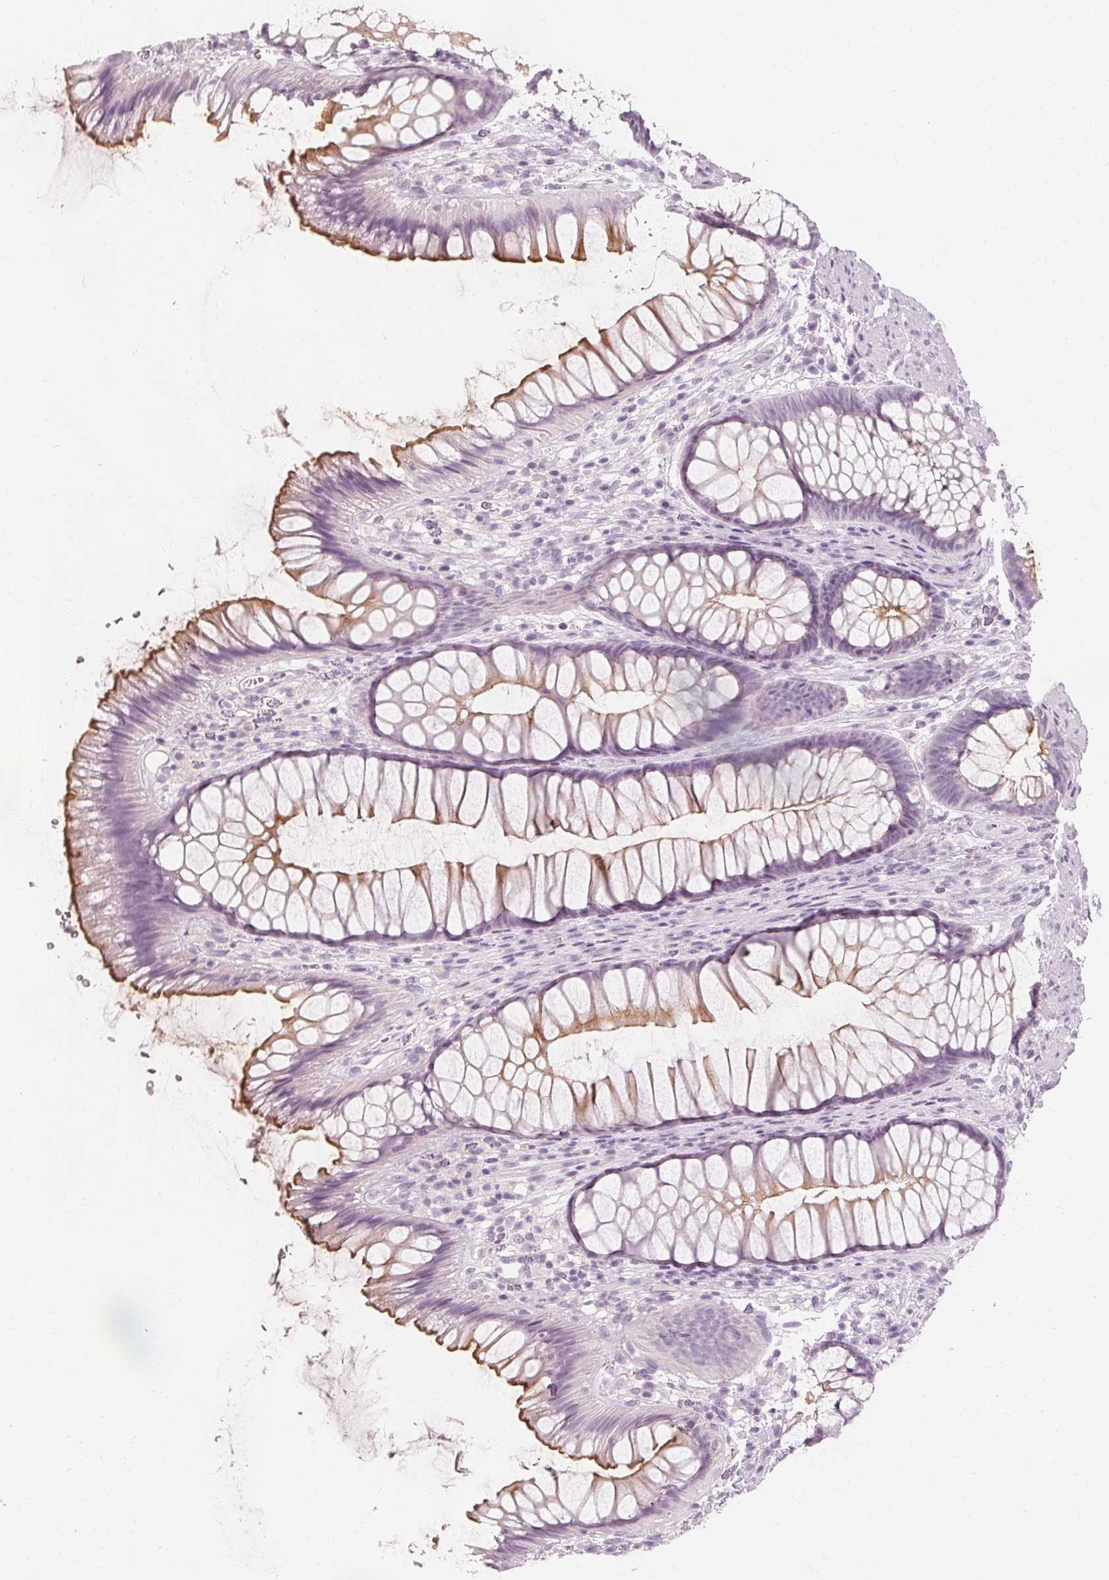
{"staining": {"intensity": "moderate", "quantity": ">75%", "location": "cytoplasmic/membranous"}, "tissue": "rectum", "cell_type": "Glandular cells", "image_type": "normal", "snomed": [{"axis": "morphology", "description": "Normal tissue, NOS"}, {"axis": "topography", "description": "Rectum"}], "caption": "Brown immunohistochemical staining in unremarkable human rectum shows moderate cytoplasmic/membranous expression in approximately >75% of glandular cells.", "gene": "MUC12", "patient": {"sex": "male", "age": 53}}